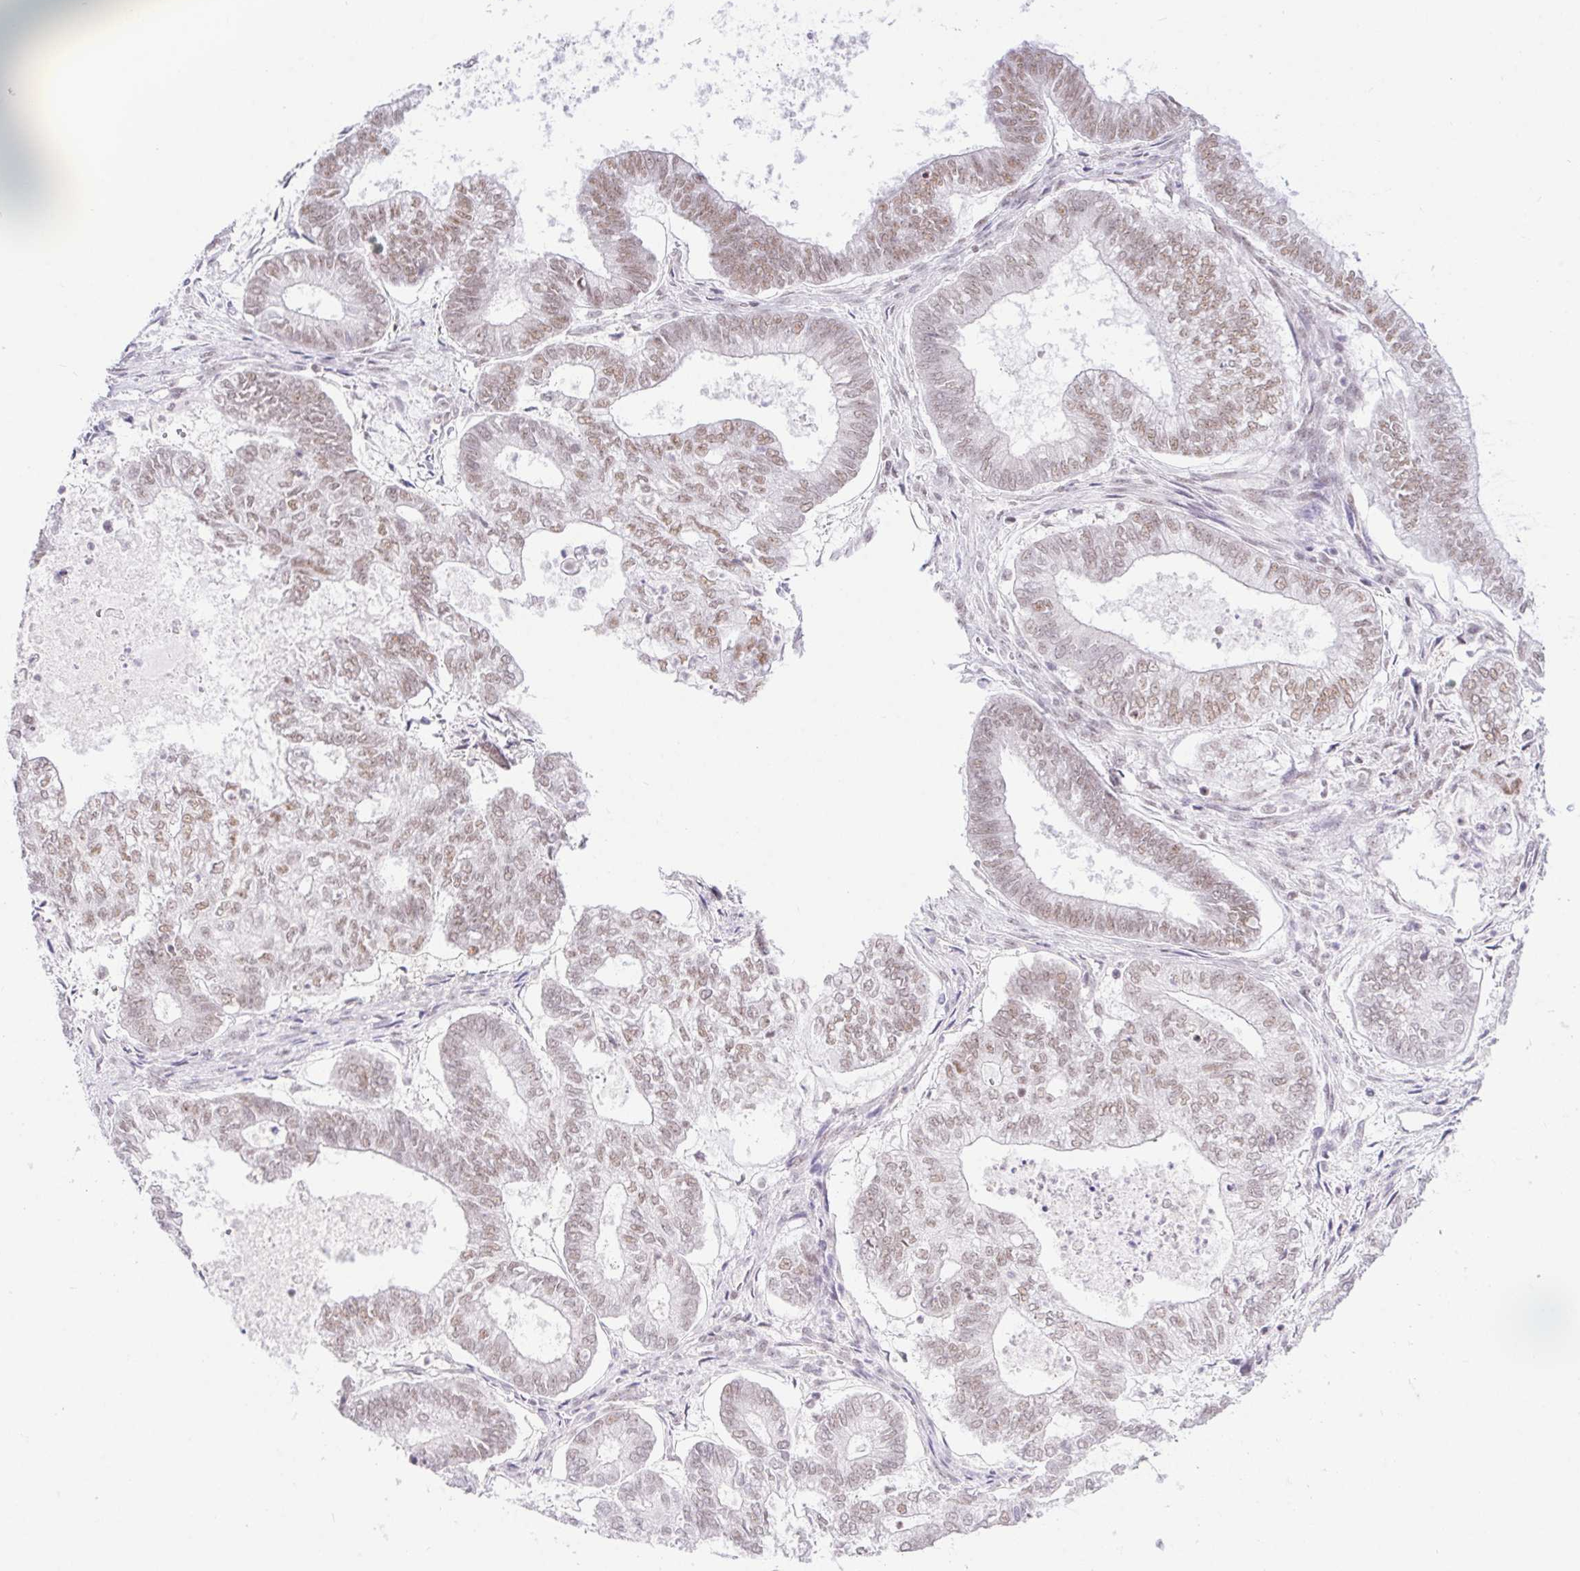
{"staining": {"intensity": "moderate", "quantity": "25%-75%", "location": "nuclear"}, "tissue": "ovarian cancer", "cell_type": "Tumor cells", "image_type": "cancer", "snomed": [{"axis": "morphology", "description": "Carcinoma, endometroid"}, {"axis": "topography", "description": "Ovary"}], "caption": "The photomicrograph shows immunohistochemical staining of endometroid carcinoma (ovarian). There is moderate nuclear staining is seen in approximately 25%-75% of tumor cells.", "gene": "DDX17", "patient": {"sex": "female", "age": 64}}